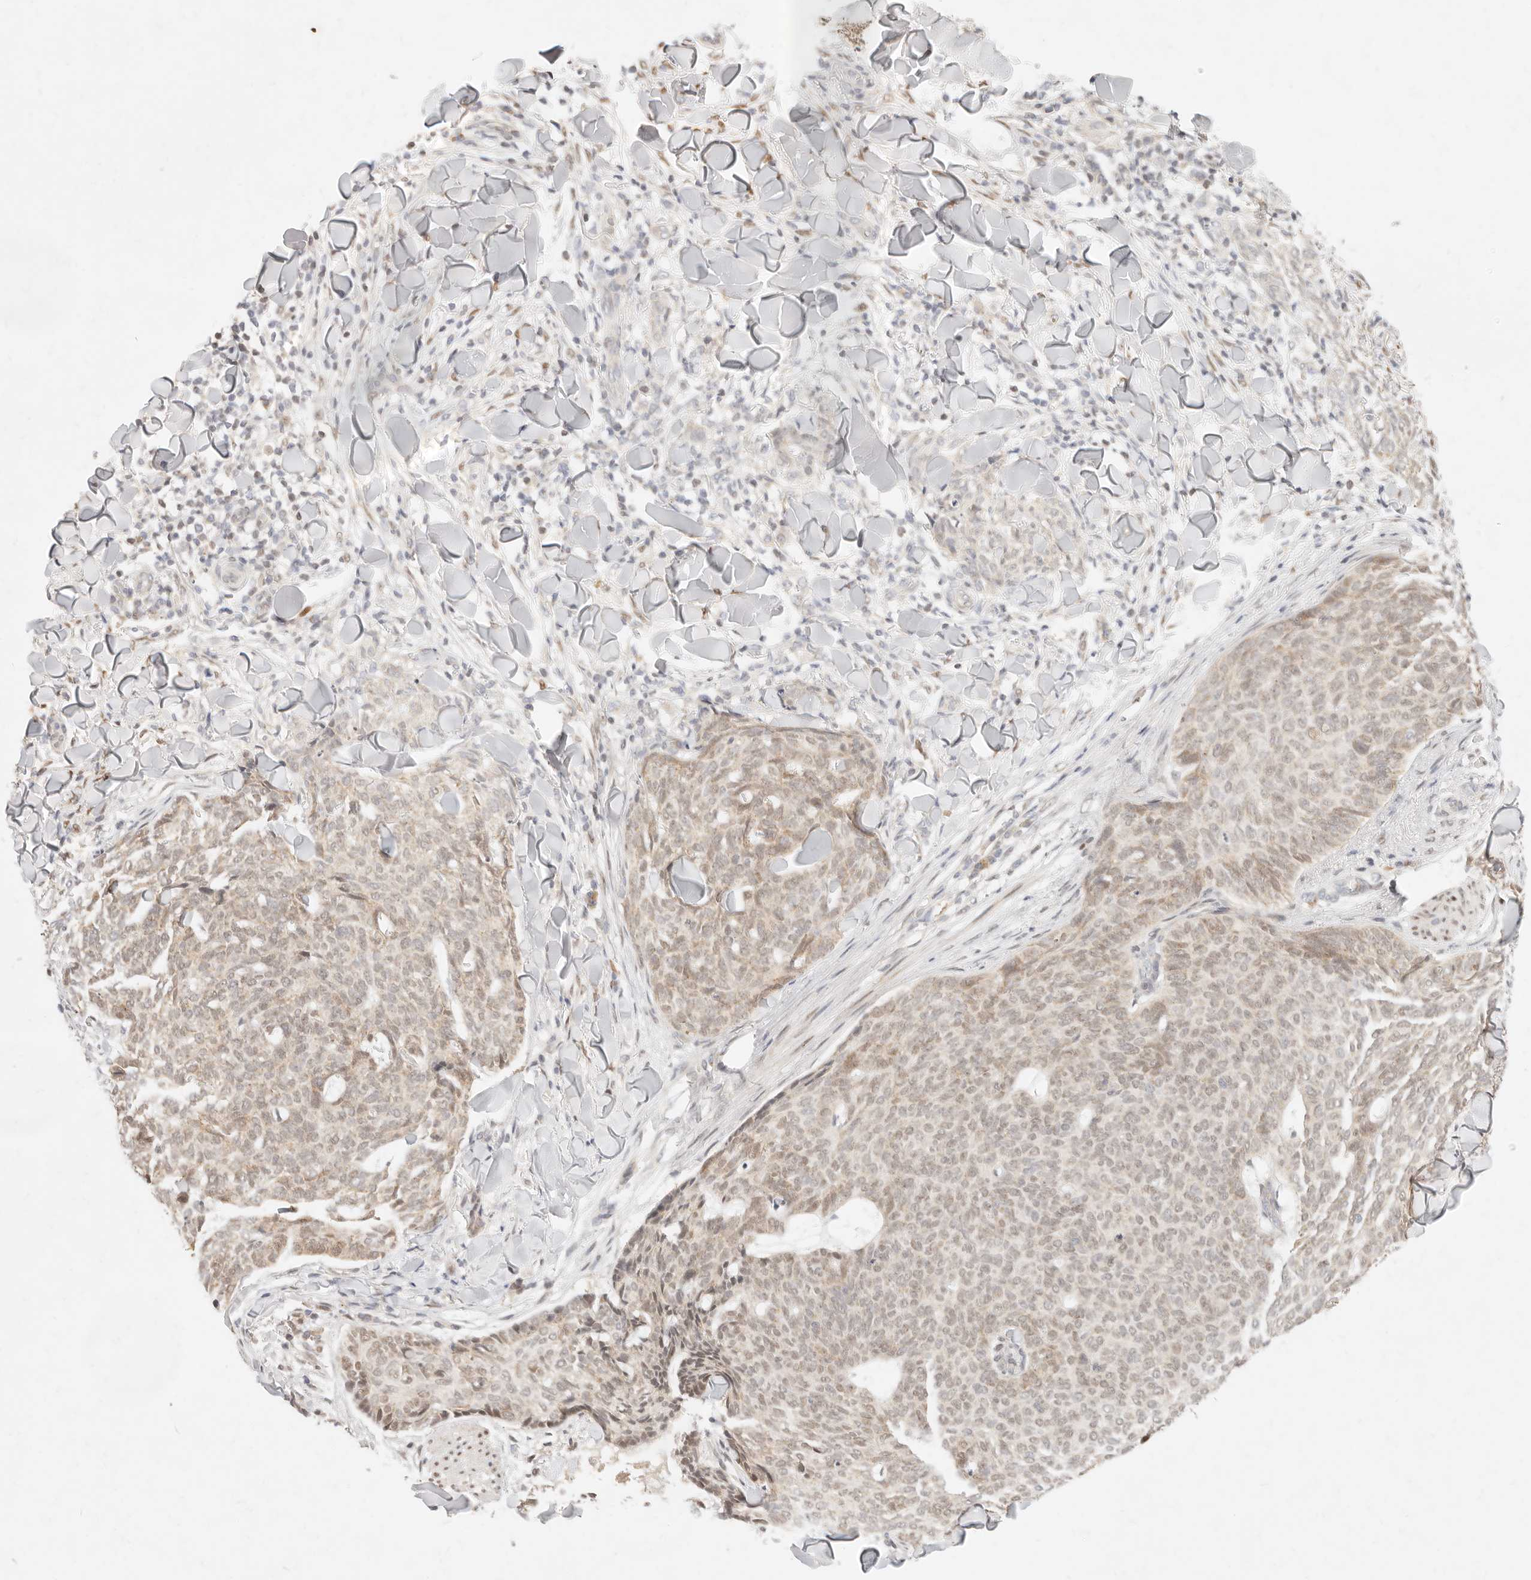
{"staining": {"intensity": "weak", "quantity": ">75%", "location": "cytoplasmic/membranous,nuclear"}, "tissue": "skin cancer", "cell_type": "Tumor cells", "image_type": "cancer", "snomed": [{"axis": "morphology", "description": "Normal tissue, NOS"}, {"axis": "morphology", "description": "Basal cell carcinoma"}, {"axis": "topography", "description": "Skin"}], "caption": "Protein staining exhibits weak cytoplasmic/membranous and nuclear staining in approximately >75% of tumor cells in basal cell carcinoma (skin). Nuclei are stained in blue.", "gene": "ASCL3", "patient": {"sex": "male", "age": 50}}